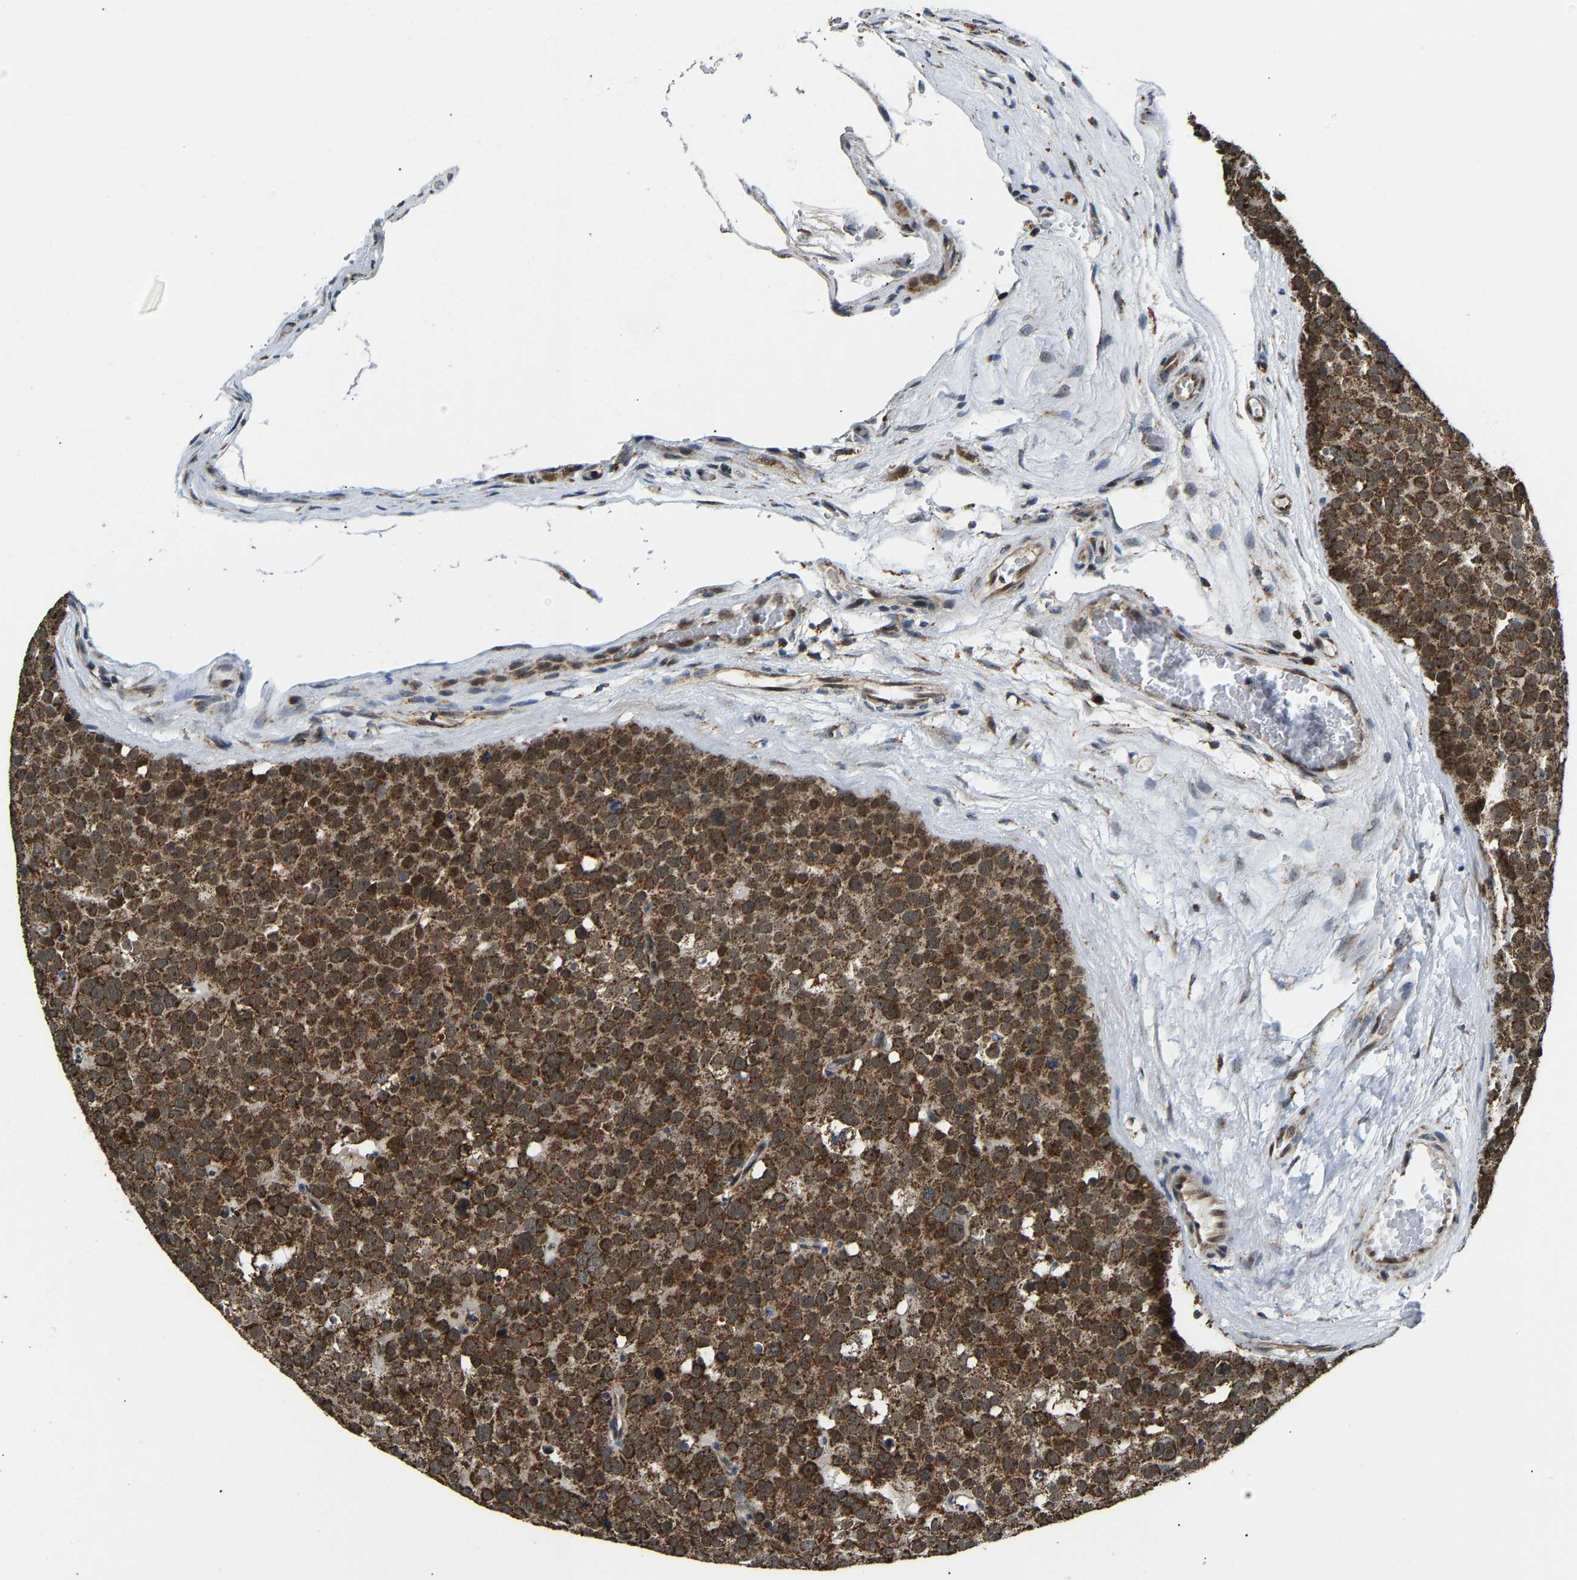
{"staining": {"intensity": "moderate", "quantity": ">75%", "location": "cytoplasmic/membranous"}, "tissue": "testis cancer", "cell_type": "Tumor cells", "image_type": "cancer", "snomed": [{"axis": "morphology", "description": "Seminoma, NOS"}, {"axis": "topography", "description": "Testis"}], "caption": "The histopathology image exhibits a brown stain indicating the presence of a protein in the cytoplasmic/membranous of tumor cells in testis cancer. Using DAB (brown) and hematoxylin (blue) stains, captured at high magnification using brightfield microscopy.", "gene": "GIMAP7", "patient": {"sex": "male", "age": 71}}